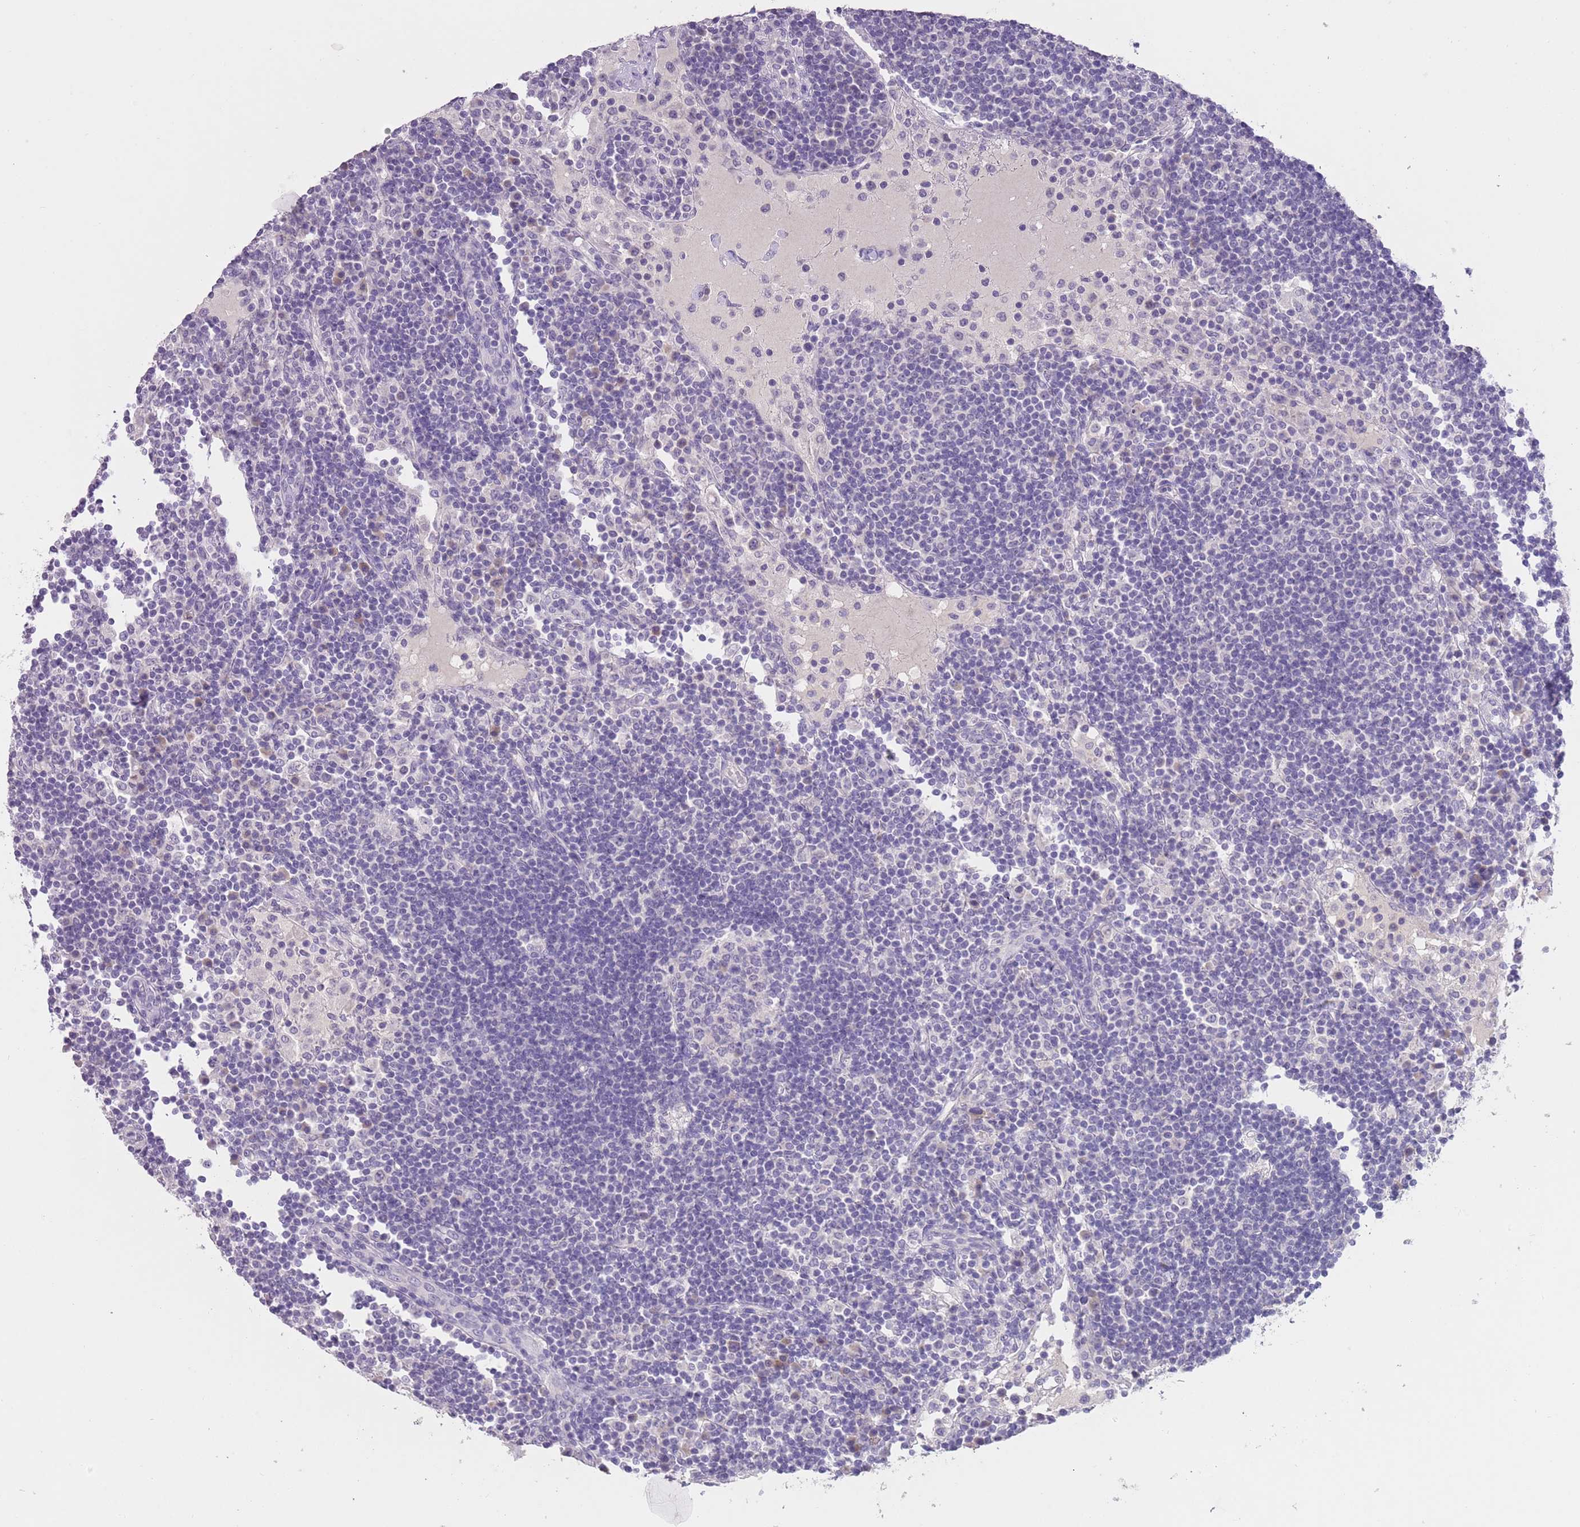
{"staining": {"intensity": "negative", "quantity": "none", "location": "none"}, "tissue": "lymph node", "cell_type": "Germinal center cells", "image_type": "normal", "snomed": [{"axis": "morphology", "description": "Normal tissue, NOS"}, {"axis": "topography", "description": "Lymph node"}], "caption": "A high-resolution micrograph shows immunohistochemistry staining of unremarkable lymph node, which demonstrates no significant expression in germinal center cells. The staining is performed using DAB brown chromogen with nuclei counter-stained in using hematoxylin.", "gene": "SLC35E3", "patient": {"sex": "female", "age": 53}}